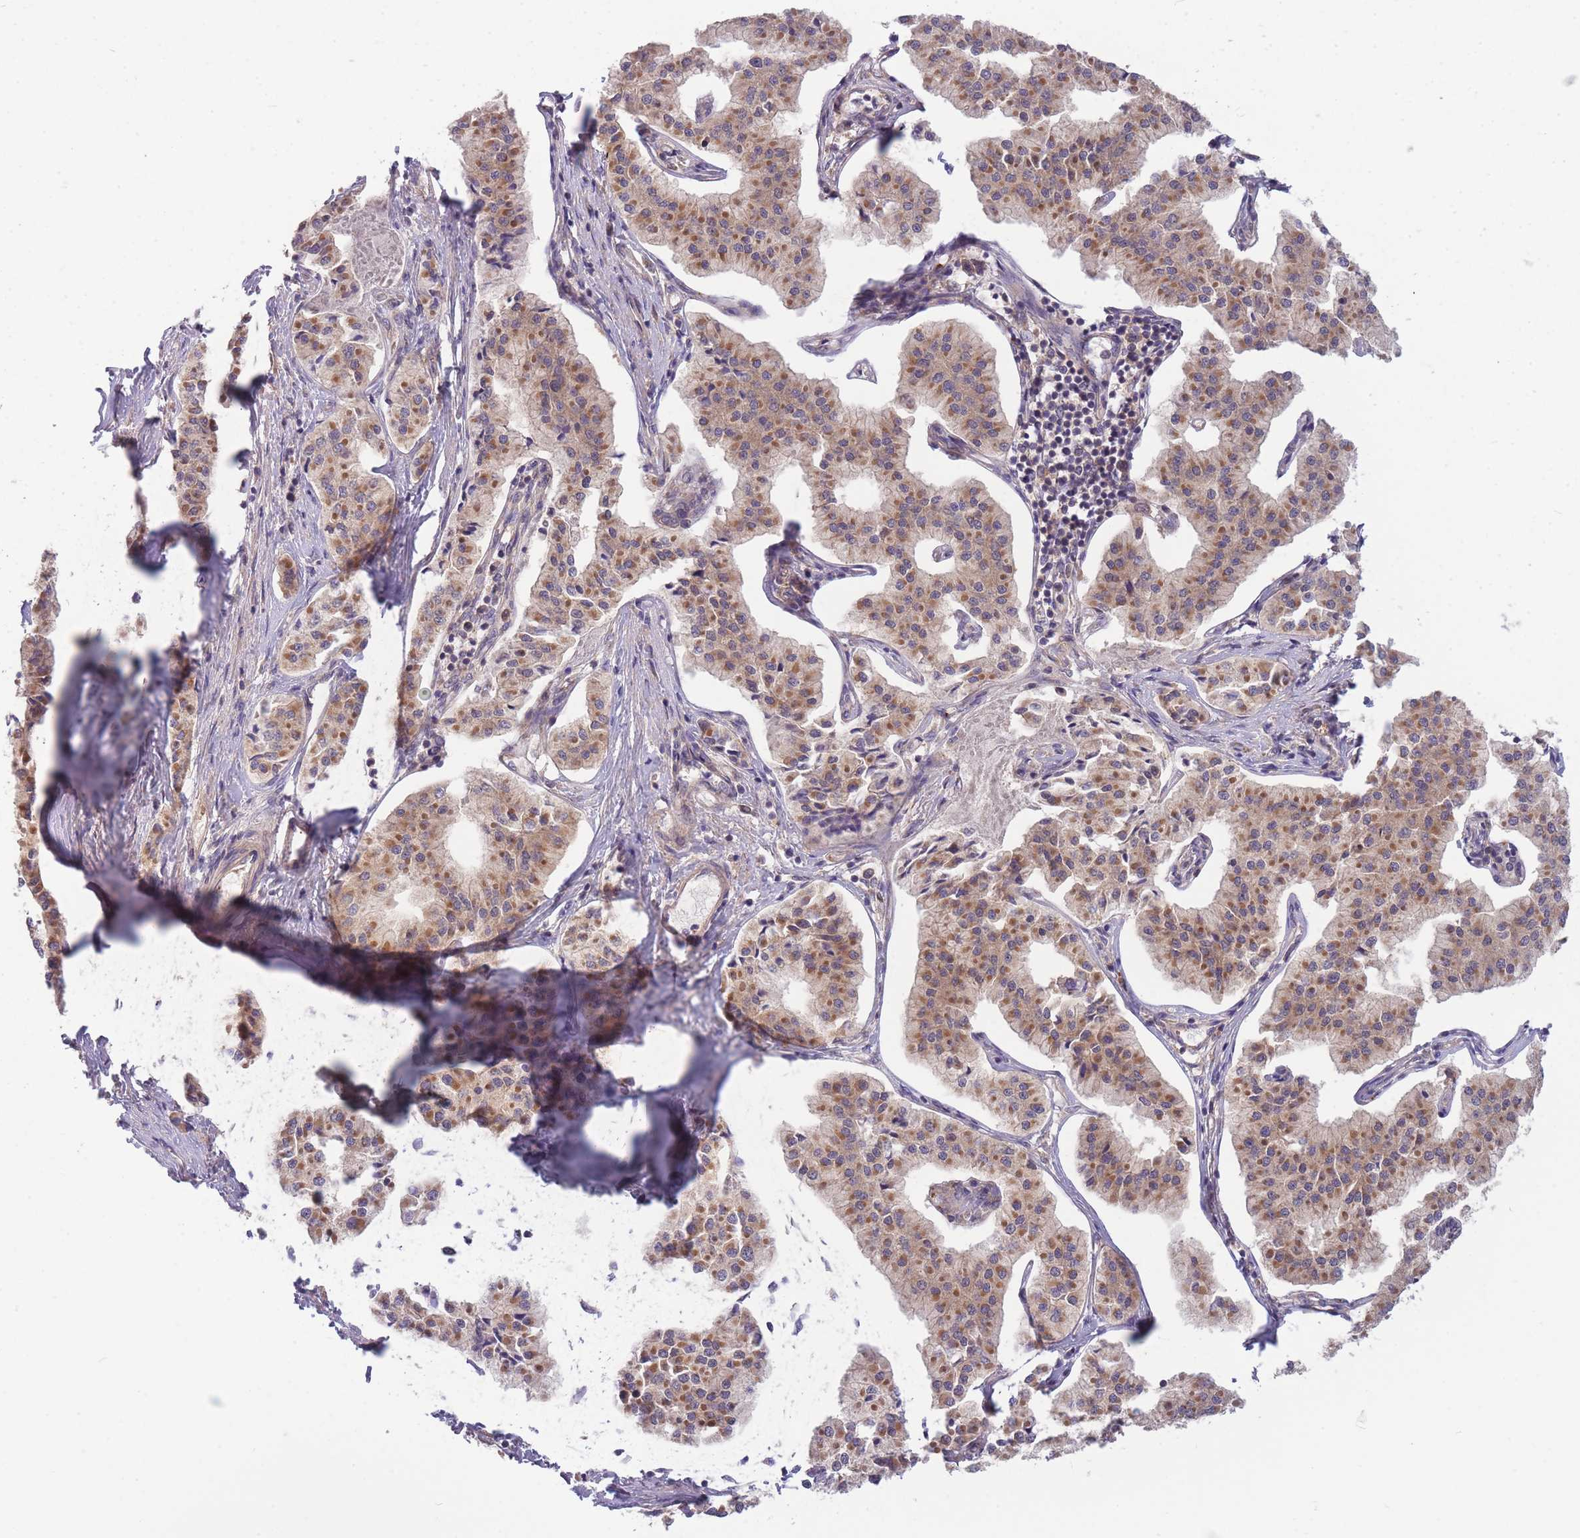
{"staining": {"intensity": "moderate", "quantity": ">75%", "location": "cytoplasmic/membranous"}, "tissue": "pancreatic cancer", "cell_type": "Tumor cells", "image_type": "cancer", "snomed": [{"axis": "morphology", "description": "Adenocarcinoma, NOS"}, {"axis": "topography", "description": "Pancreas"}], "caption": "IHC image of pancreatic cancer stained for a protein (brown), which reveals medium levels of moderate cytoplasmic/membranous positivity in approximately >75% of tumor cells.", "gene": "PFDN6", "patient": {"sex": "female", "age": 50}}